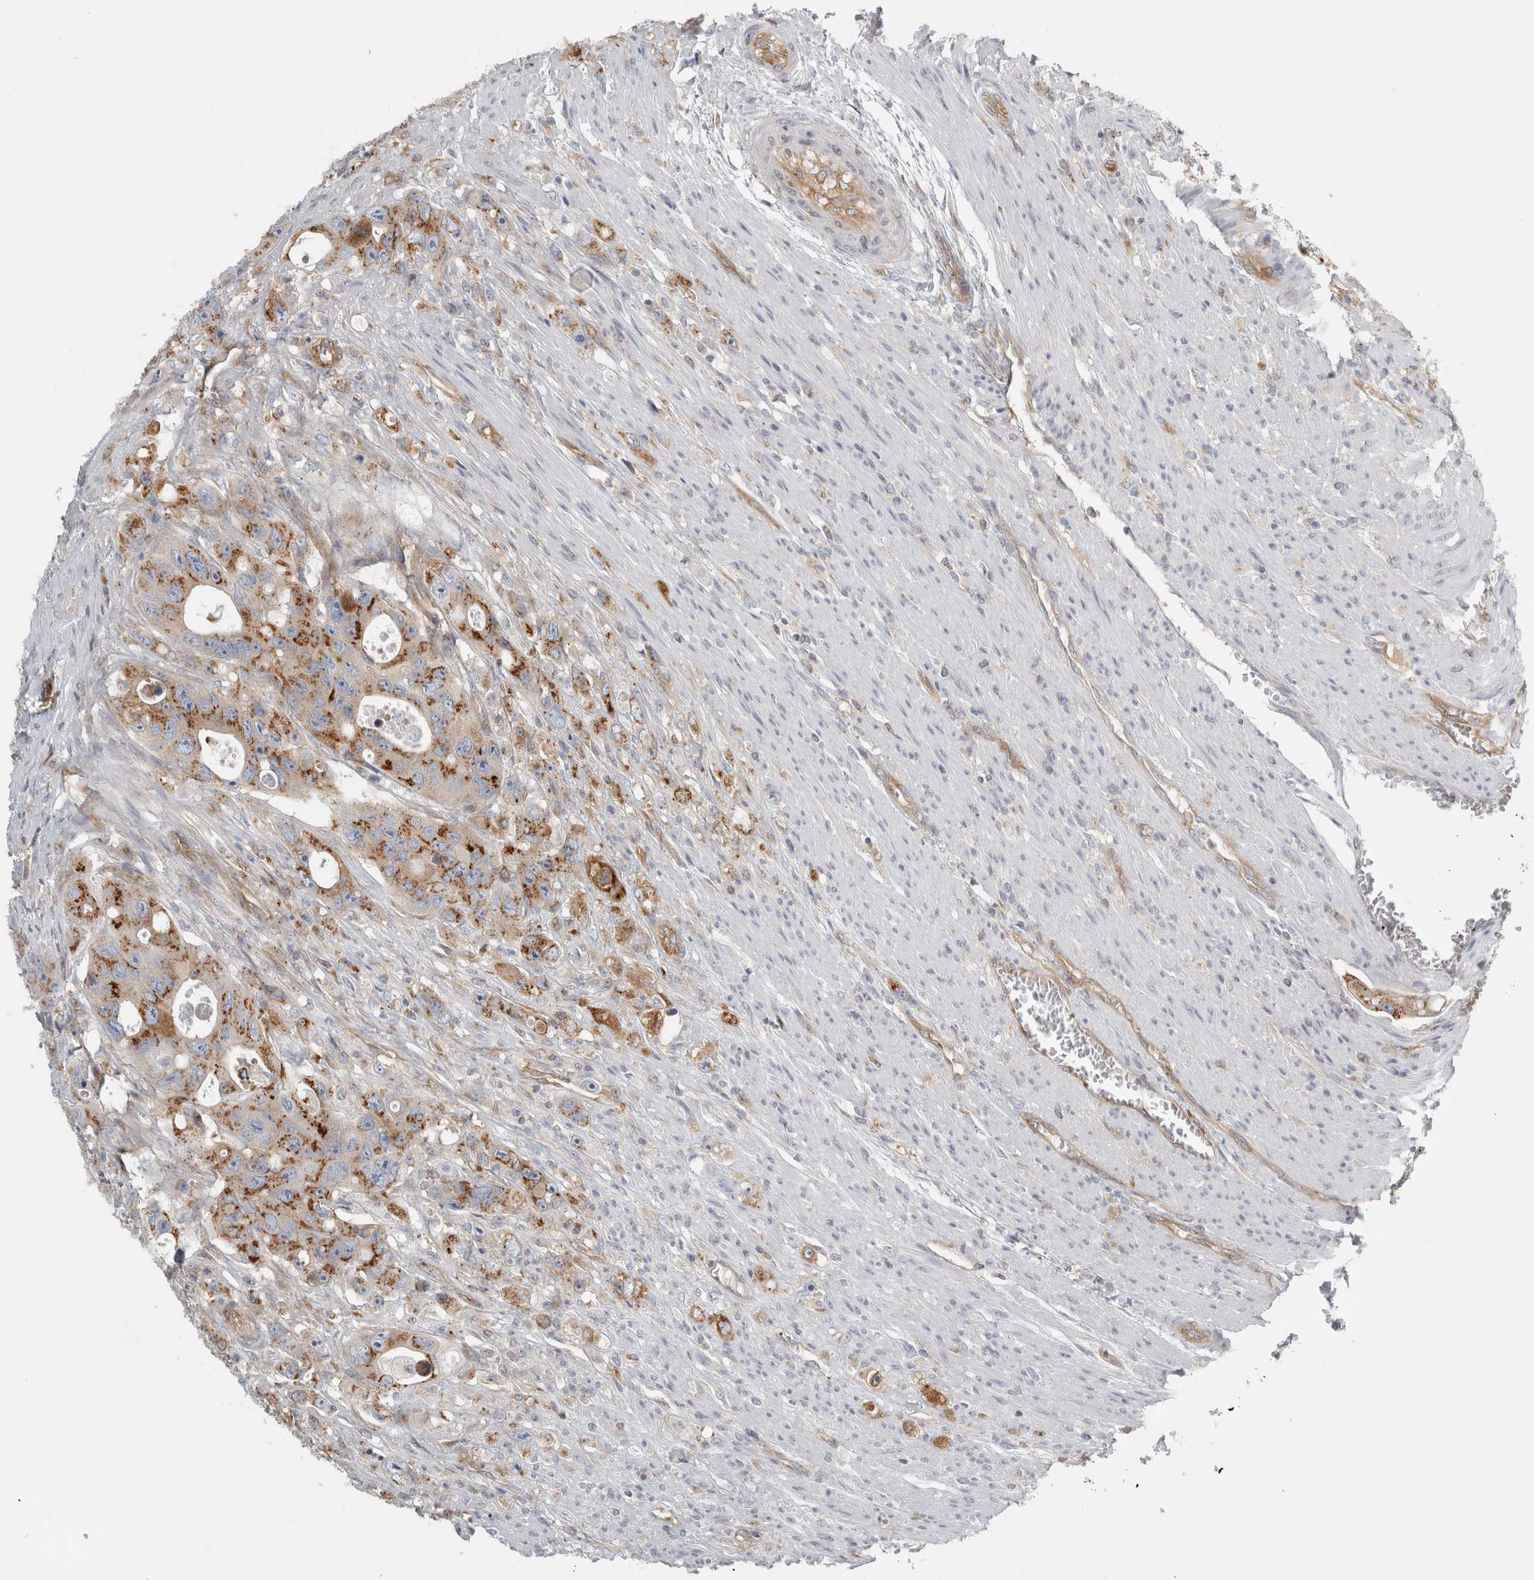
{"staining": {"intensity": "moderate", "quantity": ">75%", "location": "cytoplasmic/membranous"}, "tissue": "colorectal cancer", "cell_type": "Tumor cells", "image_type": "cancer", "snomed": [{"axis": "morphology", "description": "Adenocarcinoma, NOS"}, {"axis": "topography", "description": "Colon"}], "caption": "Human adenocarcinoma (colorectal) stained with a brown dye demonstrates moderate cytoplasmic/membranous positive expression in about >75% of tumor cells.", "gene": "PEX6", "patient": {"sex": "female", "age": 46}}